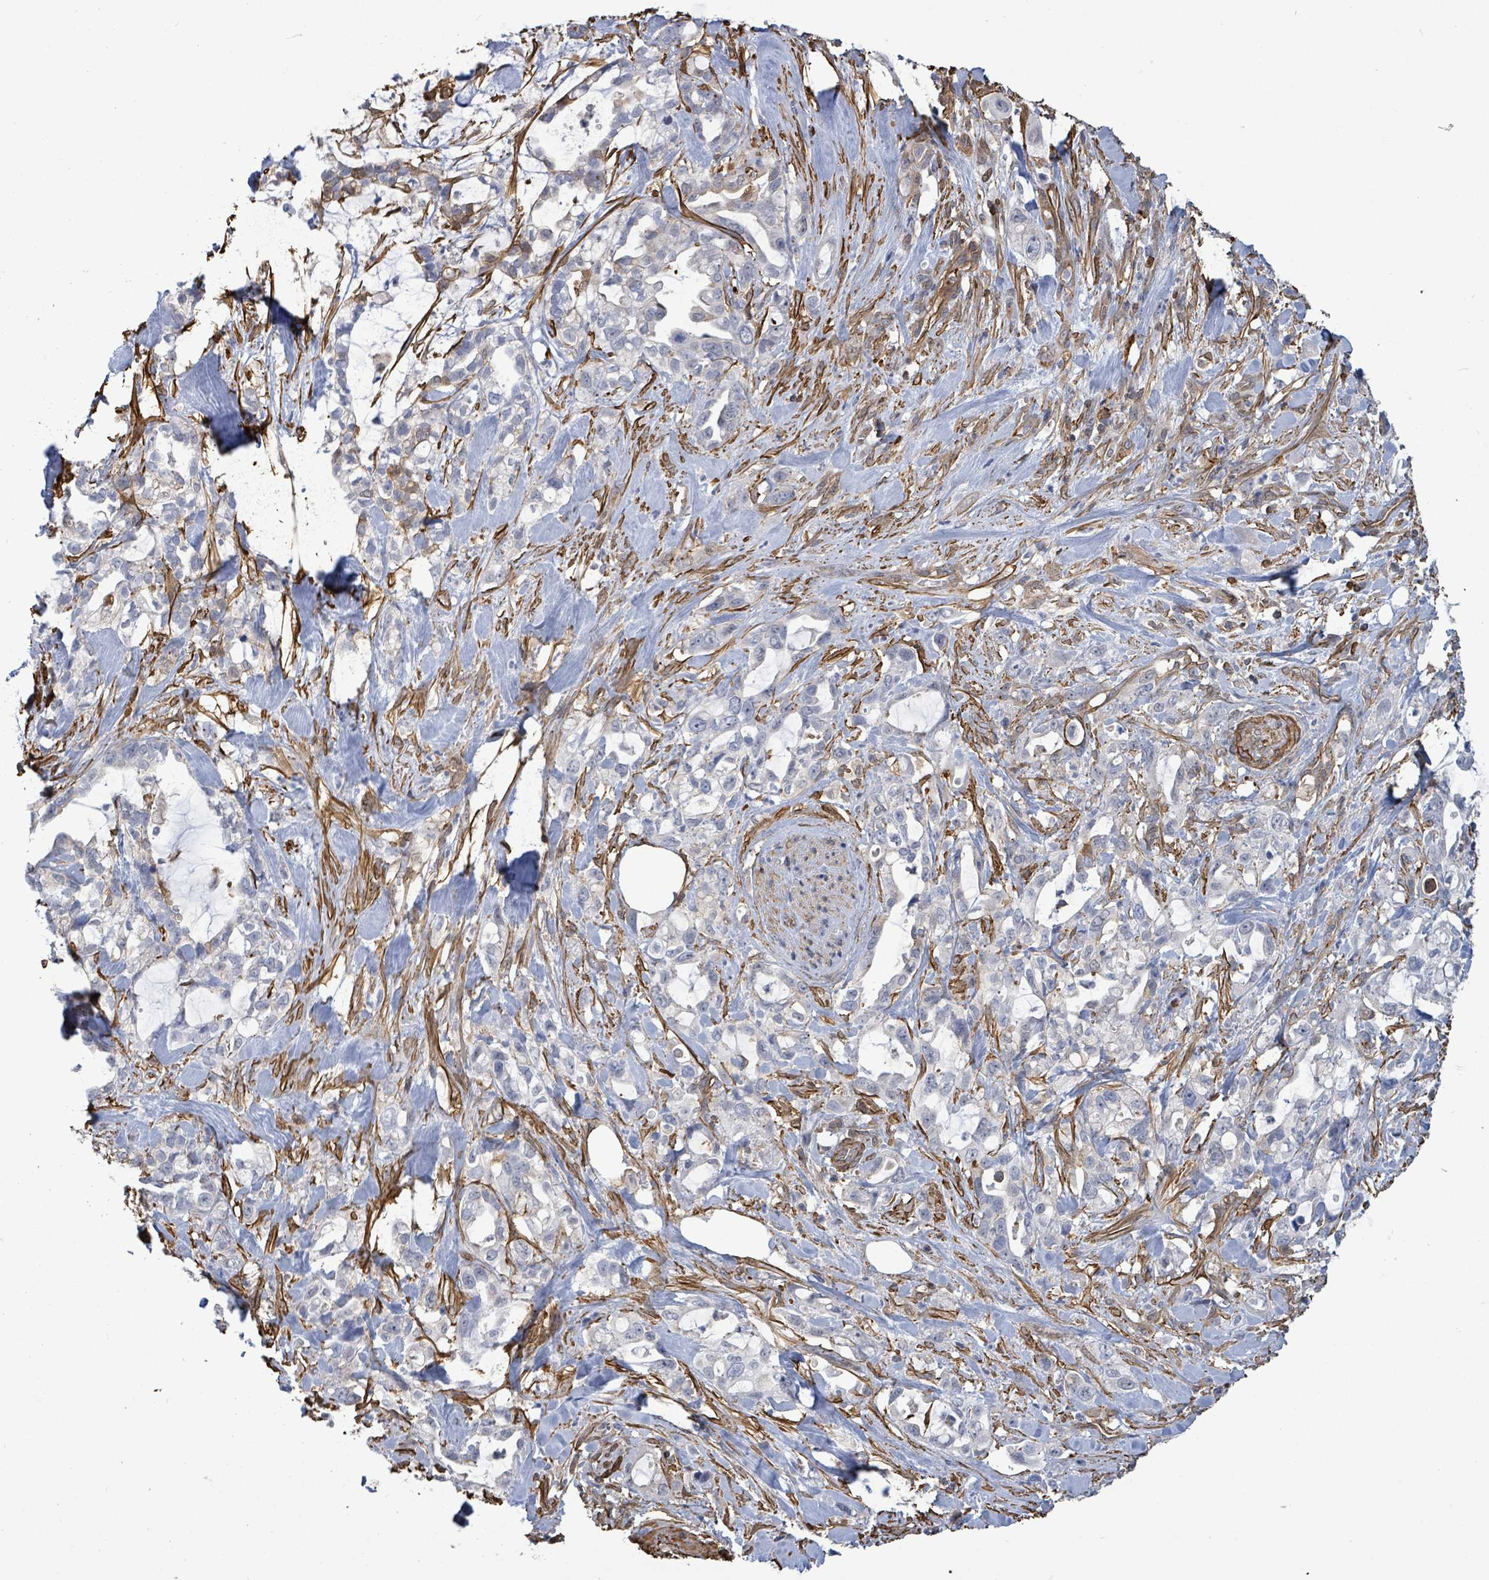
{"staining": {"intensity": "negative", "quantity": "none", "location": "none"}, "tissue": "pancreatic cancer", "cell_type": "Tumor cells", "image_type": "cancer", "snomed": [{"axis": "morphology", "description": "Adenocarcinoma, NOS"}, {"axis": "topography", "description": "Pancreas"}], "caption": "A high-resolution photomicrograph shows immunohistochemistry staining of pancreatic cancer, which reveals no significant staining in tumor cells.", "gene": "PRKRIP1", "patient": {"sex": "female", "age": 61}}